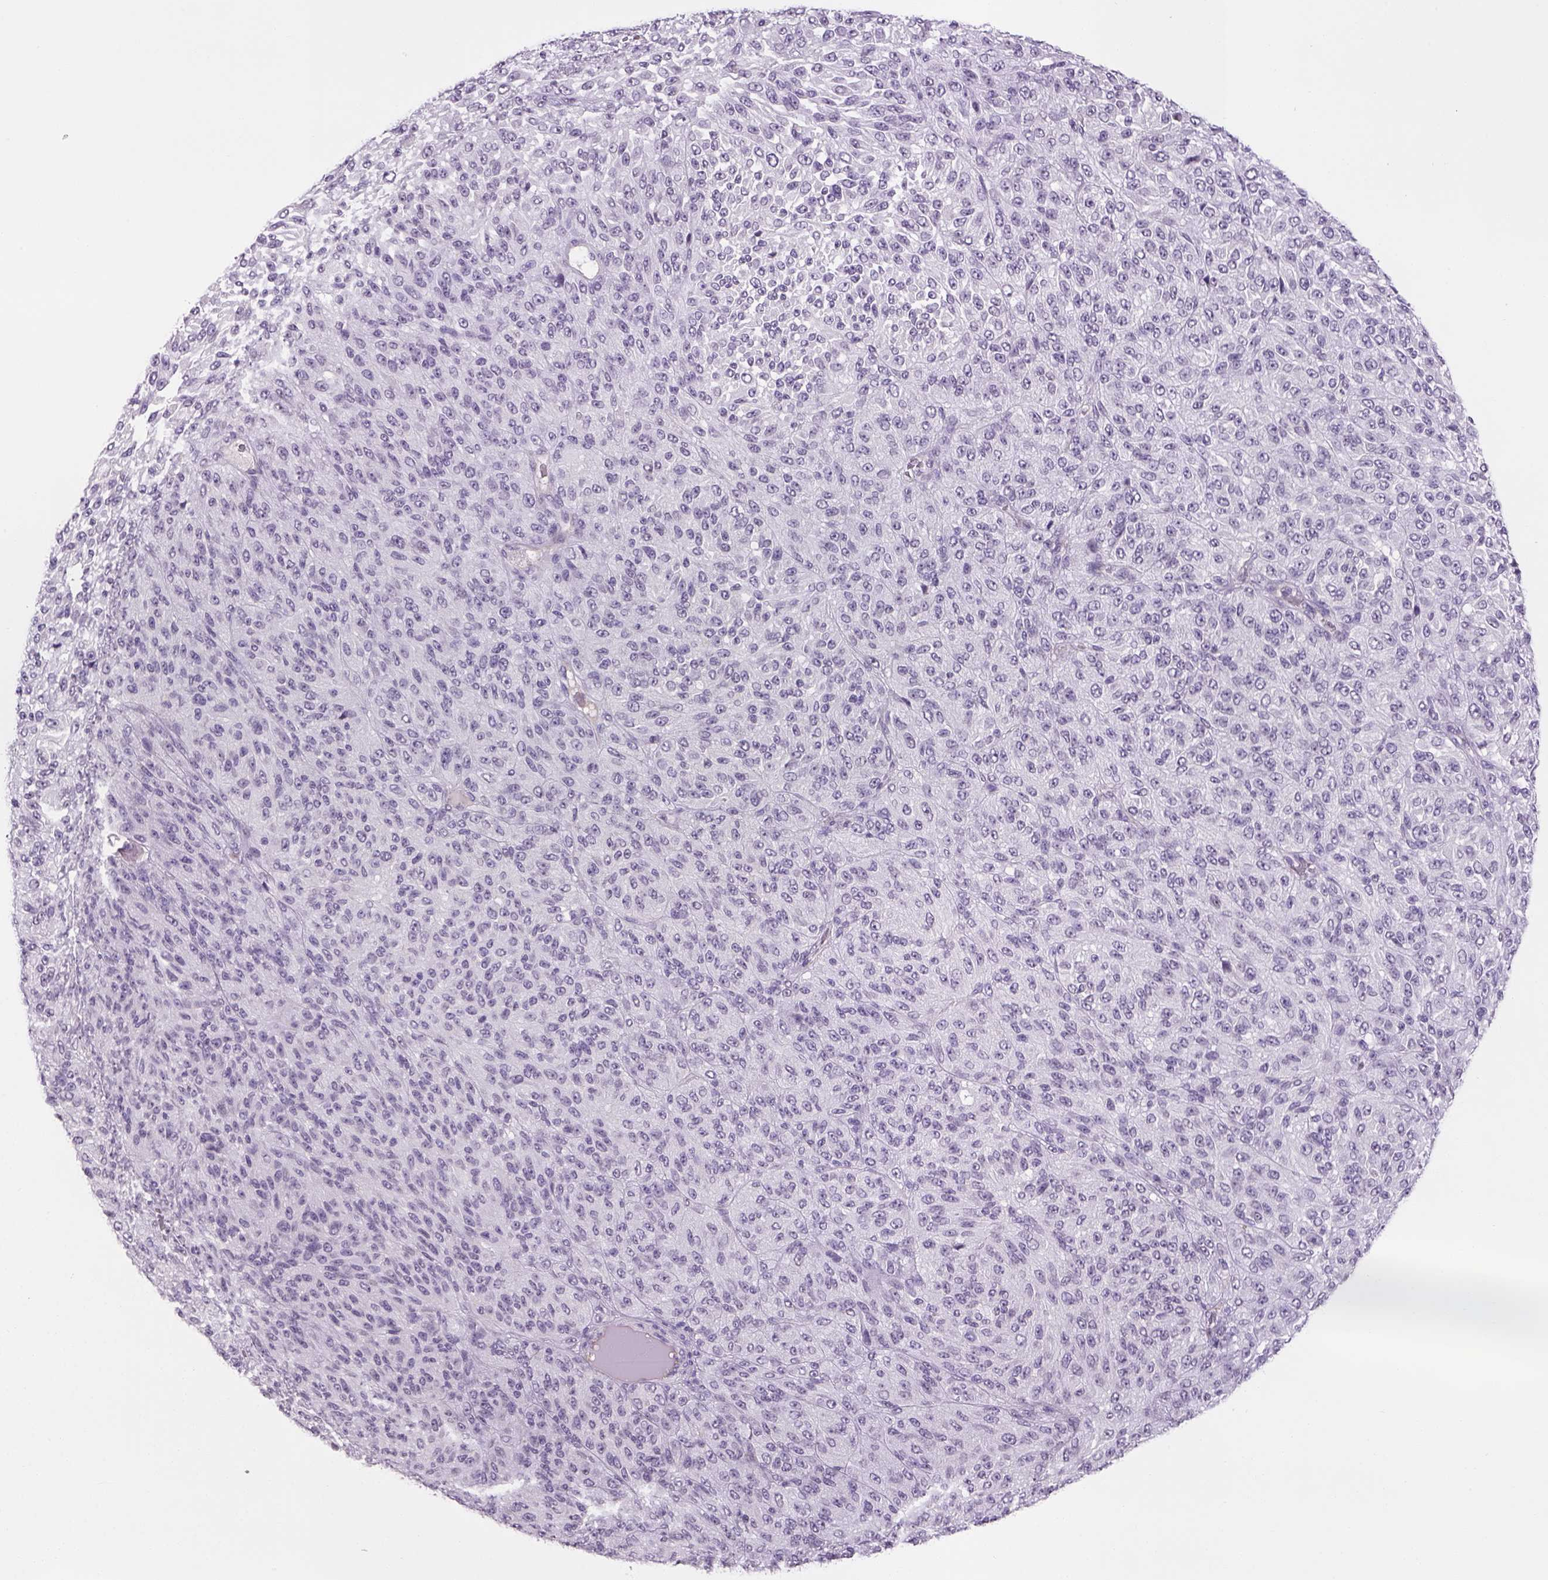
{"staining": {"intensity": "negative", "quantity": "none", "location": "none"}, "tissue": "melanoma", "cell_type": "Tumor cells", "image_type": "cancer", "snomed": [{"axis": "morphology", "description": "Malignant melanoma, Metastatic site"}, {"axis": "topography", "description": "Brain"}], "caption": "Immunohistochemistry of malignant melanoma (metastatic site) displays no staining in tumor cells.", "gene": "PRRT1", "patient": {"sex": "female", "age": 56}}